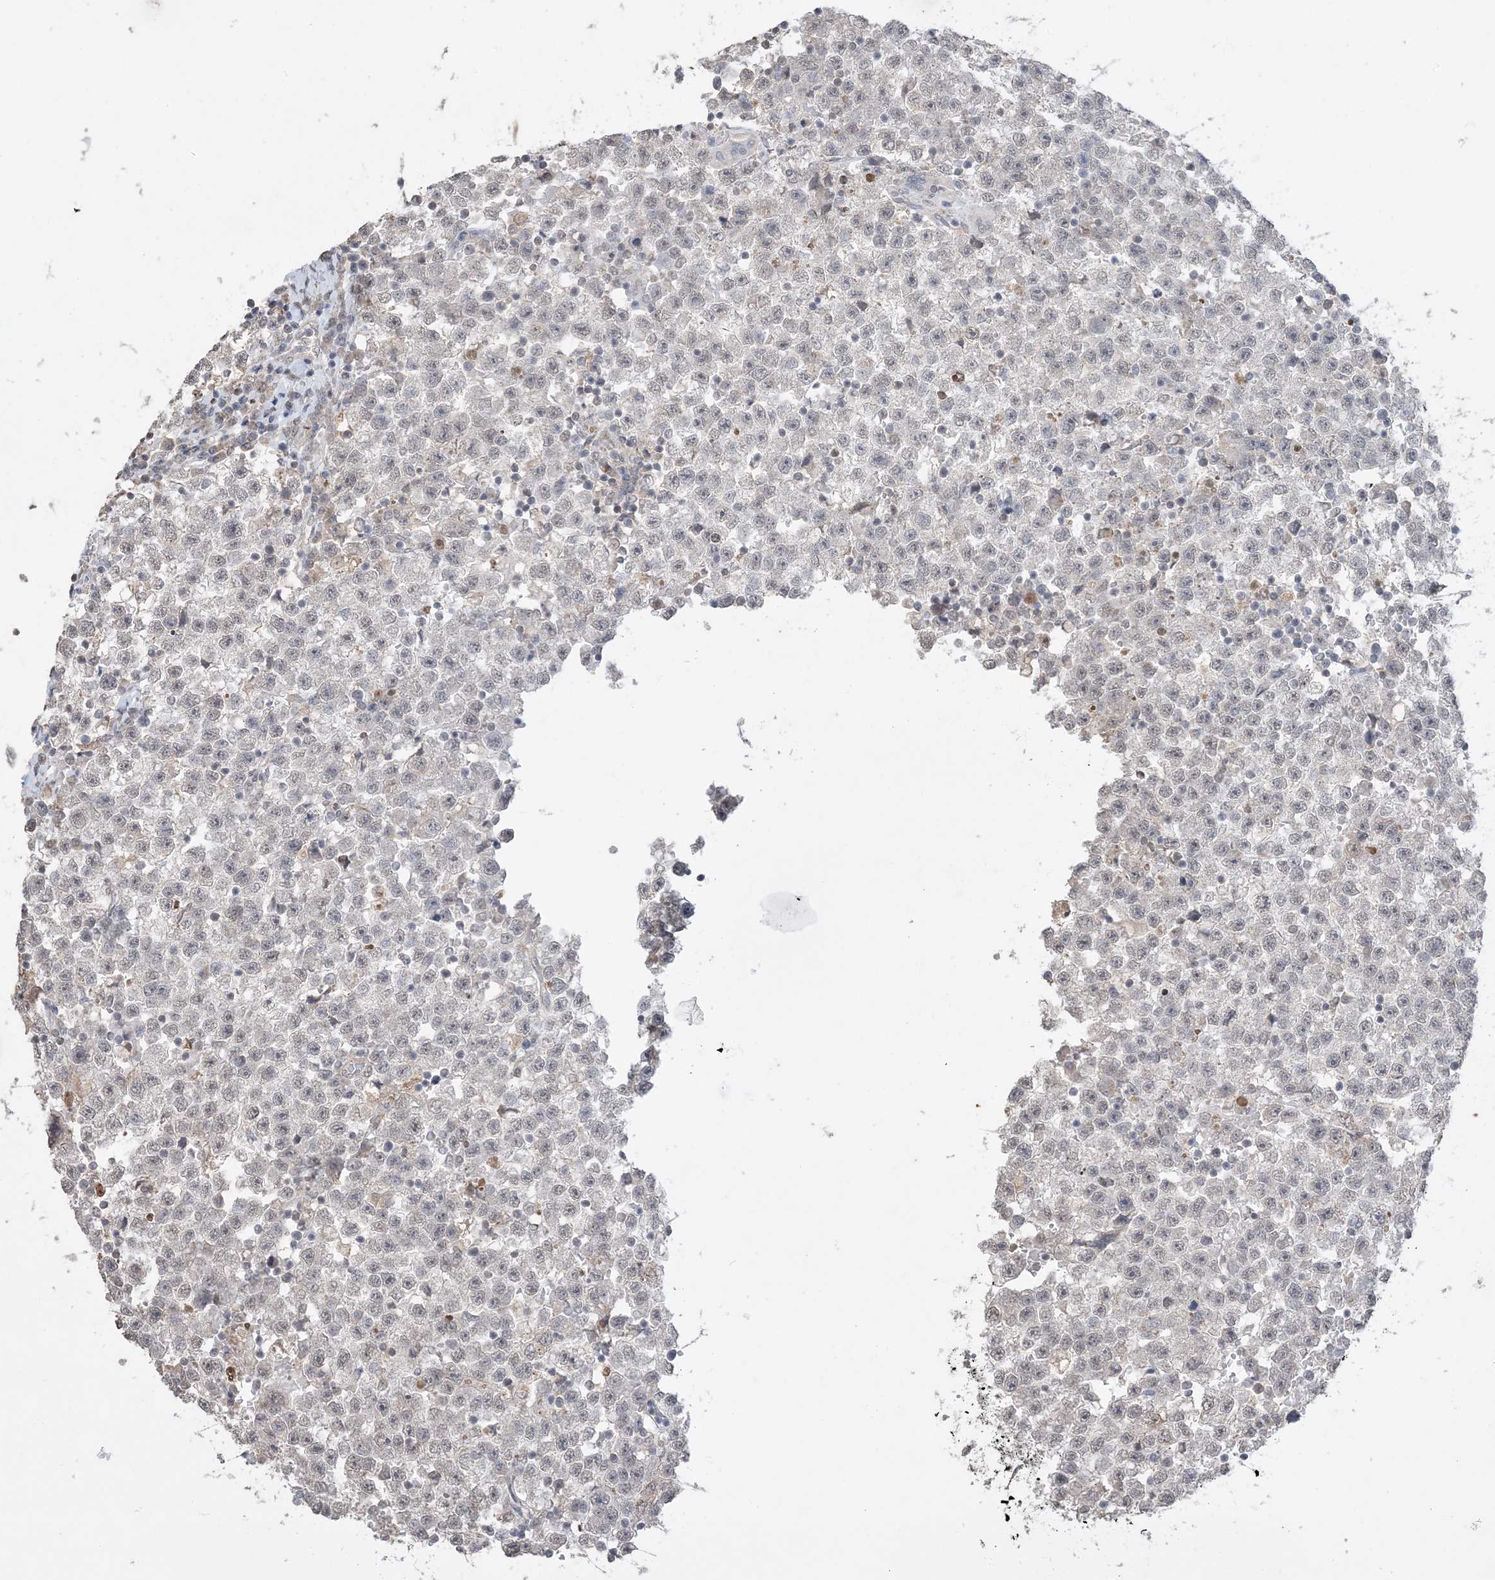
{"staining": {"intensity": "negative", "quantity": "none", "location": "none"}, "tissue": "testis cancer", "cell_type": "Tumor cells", "image_type": "cancer", "snomed": [{"axis": "morphology", "description": "Seminoma, NOS"}, {"axis": "topography", "description": "Testis"}], "caption": "Tumor cells show no significant protein positivity in testis cancer (seminoma).", "gene": "XRN1", "patient": {"sex": "male", "age": 22}}